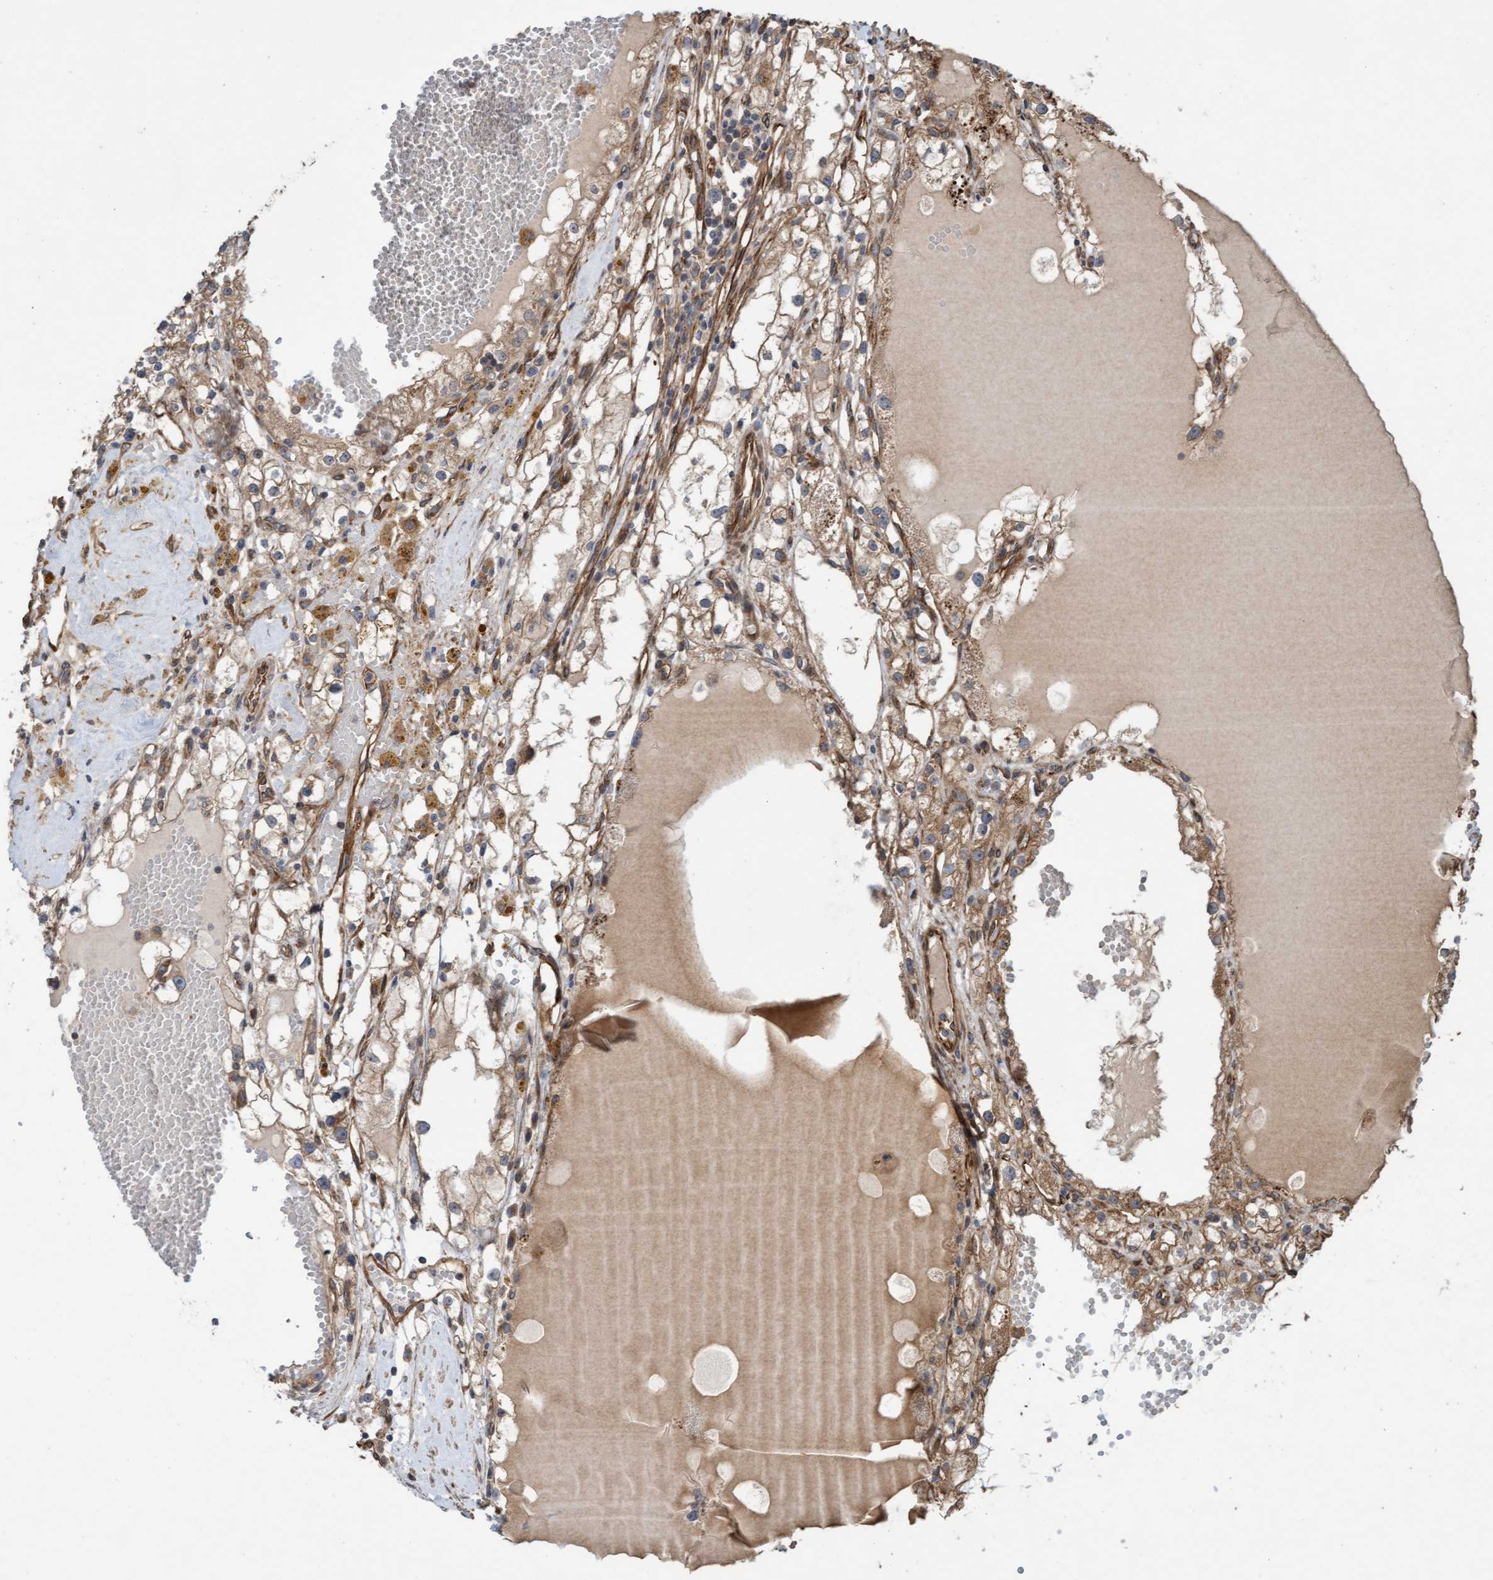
{"staining": {"intensity": "moderate", "quantity": "<25%", "location": "cytoplasmic/membranous"}, "tissue": "renal cancer", "cell_type": "Tumor cells", "image_type": "cancer", "snomed": [{"axis": "morphology", "description": "Adenocarcinoma, NOS"}, {"axis": "topography", "description": "Kidney"}], "caption": "Immunohistochemical staining of renal adenocarcinoma displays low levels of moderate cytoplasmic/membranous protein staining in about <25% of tumor cells.", "gene": "CDC42EP4", "patient": {"sex": "male", "age": 56}}